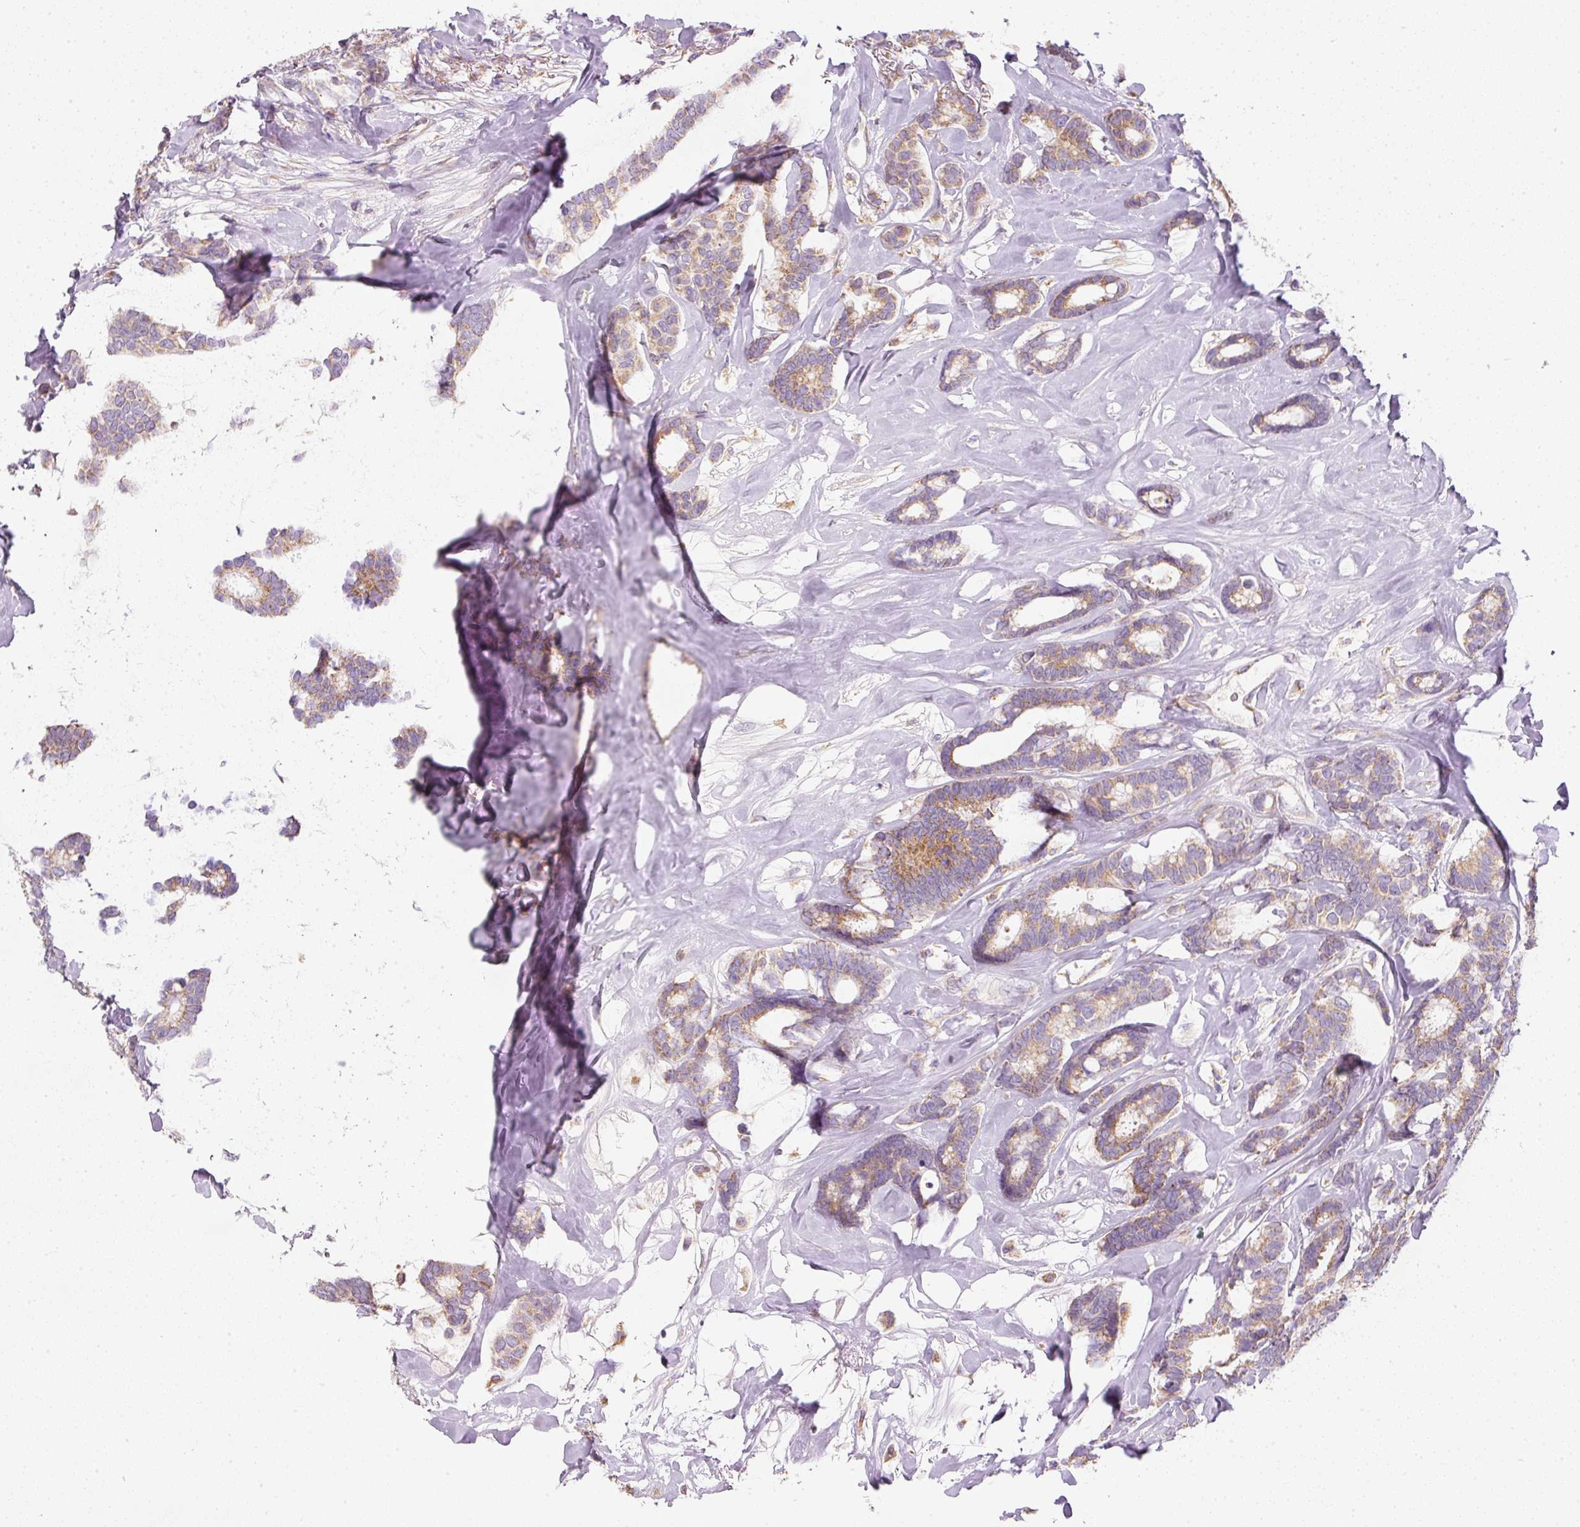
{"staining": {"intensity": "moderate", "quantity": "25%-75%", "location": "cytoplasmic/membranous"}, "tissue": "breast cancer", "cell_type": "Tumor cells", "image_type": "cancer", "snomed": [{"axis": "morphology", "description": "Duct carcinoma"}, {"axis": "topography", "description": "Breast"}], "caption": "Invasive ductal carcinoma (breast) was stained to show a protein in brown. There is medium levels of moderate cytoplasmic/membranous expression in about 25%-75% of tumor cells. (Stains: DAB (3,3'-diaminobenzidine) in brown, nuclei in blue, Microscopy: brightfield microscopy at high magnification).", "gene": "MORN4", "patient": {"sex": "female", "age": 87}}